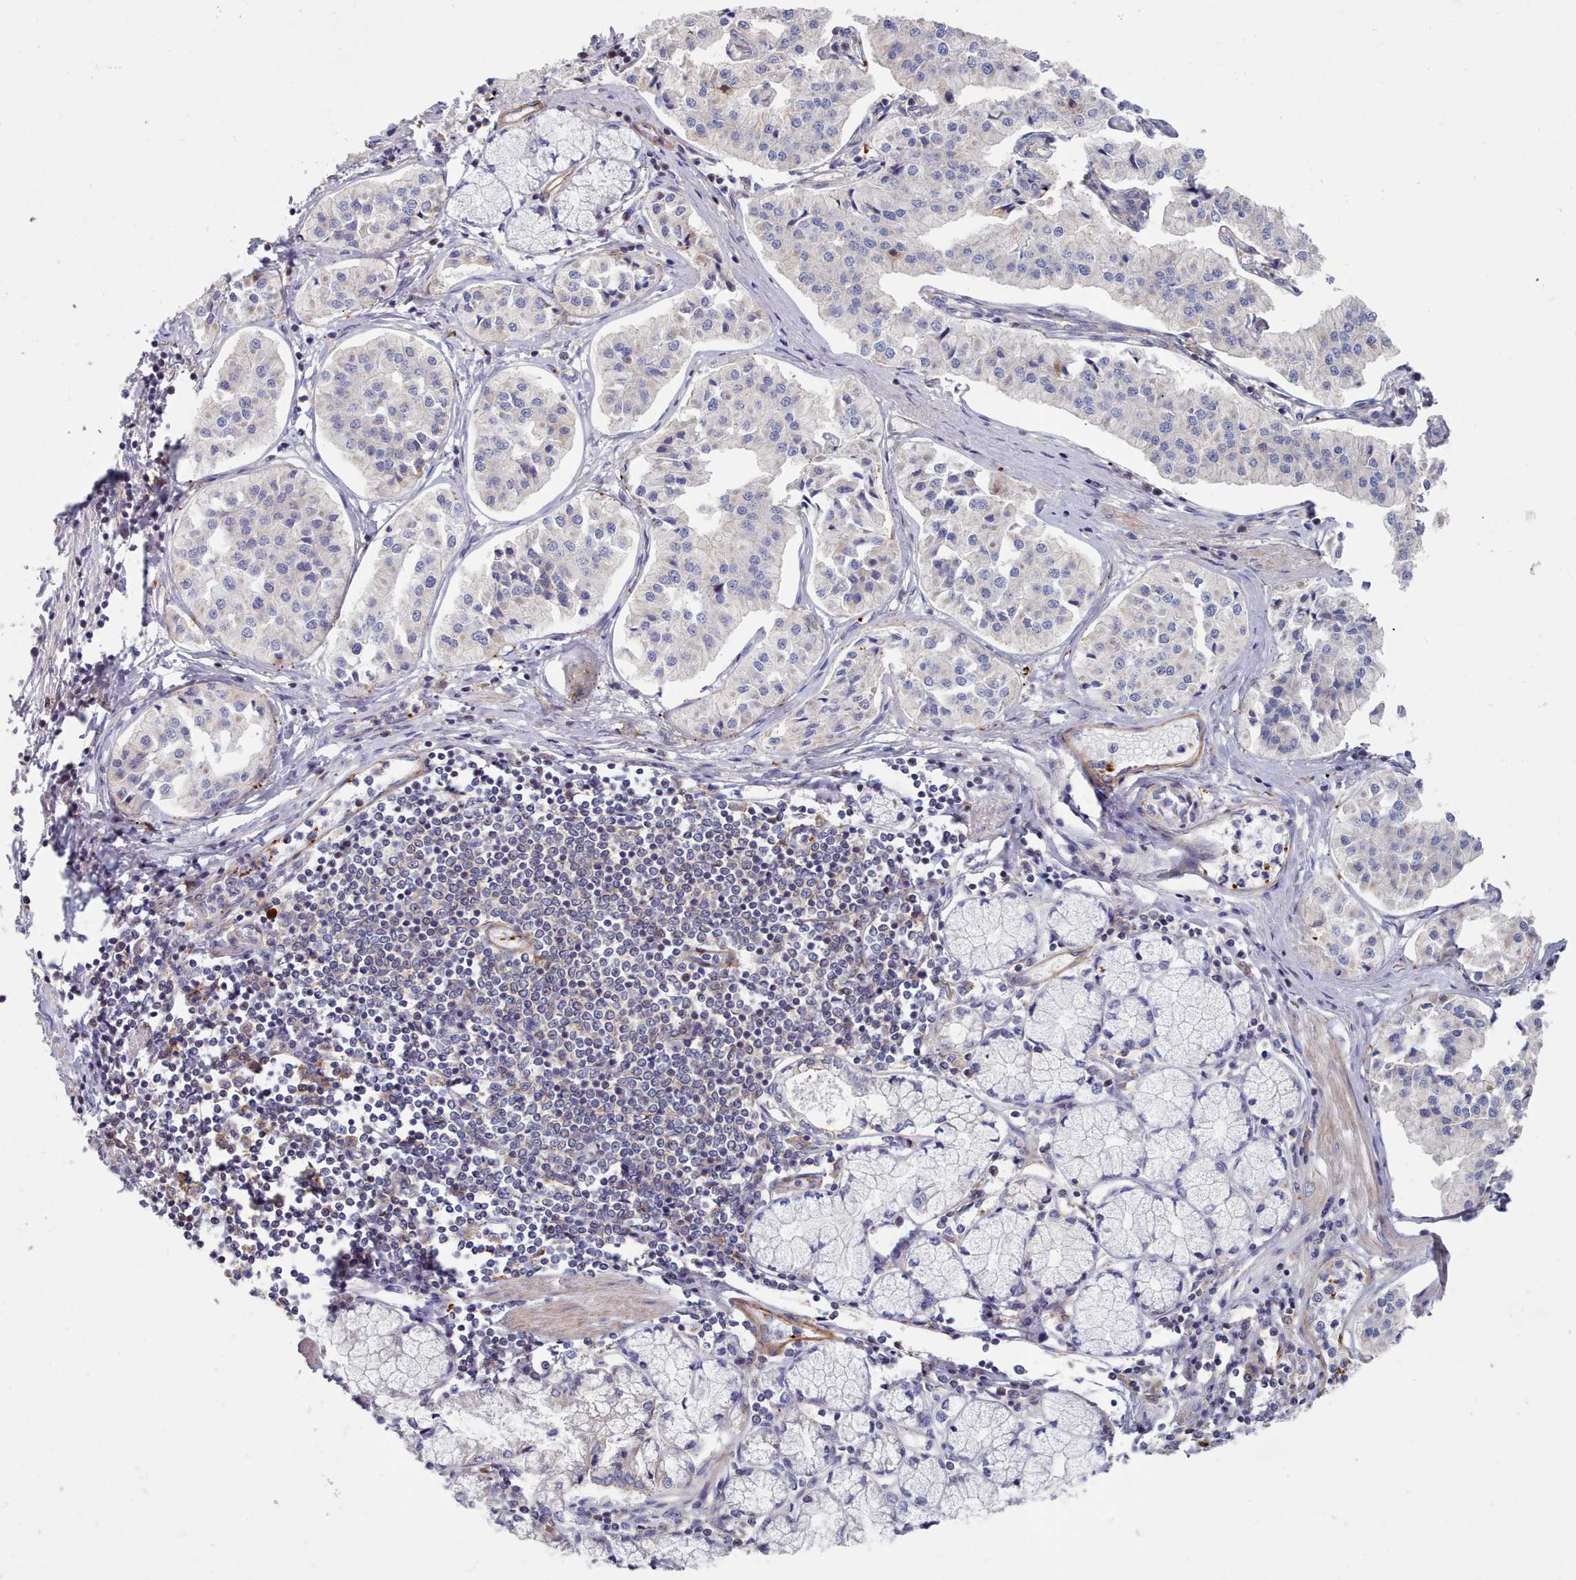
{"staining": {"intensity": "negative", "quantity": "none", "location": "none"}, "tissue": "pancreatic cancer", "cell_type": "Tumor cells", "image_type": "cancer", "snomed": [{"axis": "morphology", "description": "Adenocarcinoma, NOS"}, {"axis": "topography", "description": "Pancreas"}], "caption": "High power microscopy micrograph of an immunohistochemistry photomicrograph of pancreatic cancer (adenocarcinoma), revealing no significant expression in tumor cells.", "gene": "G6PC1", "patient": {"sex": "female", "age": 50}}